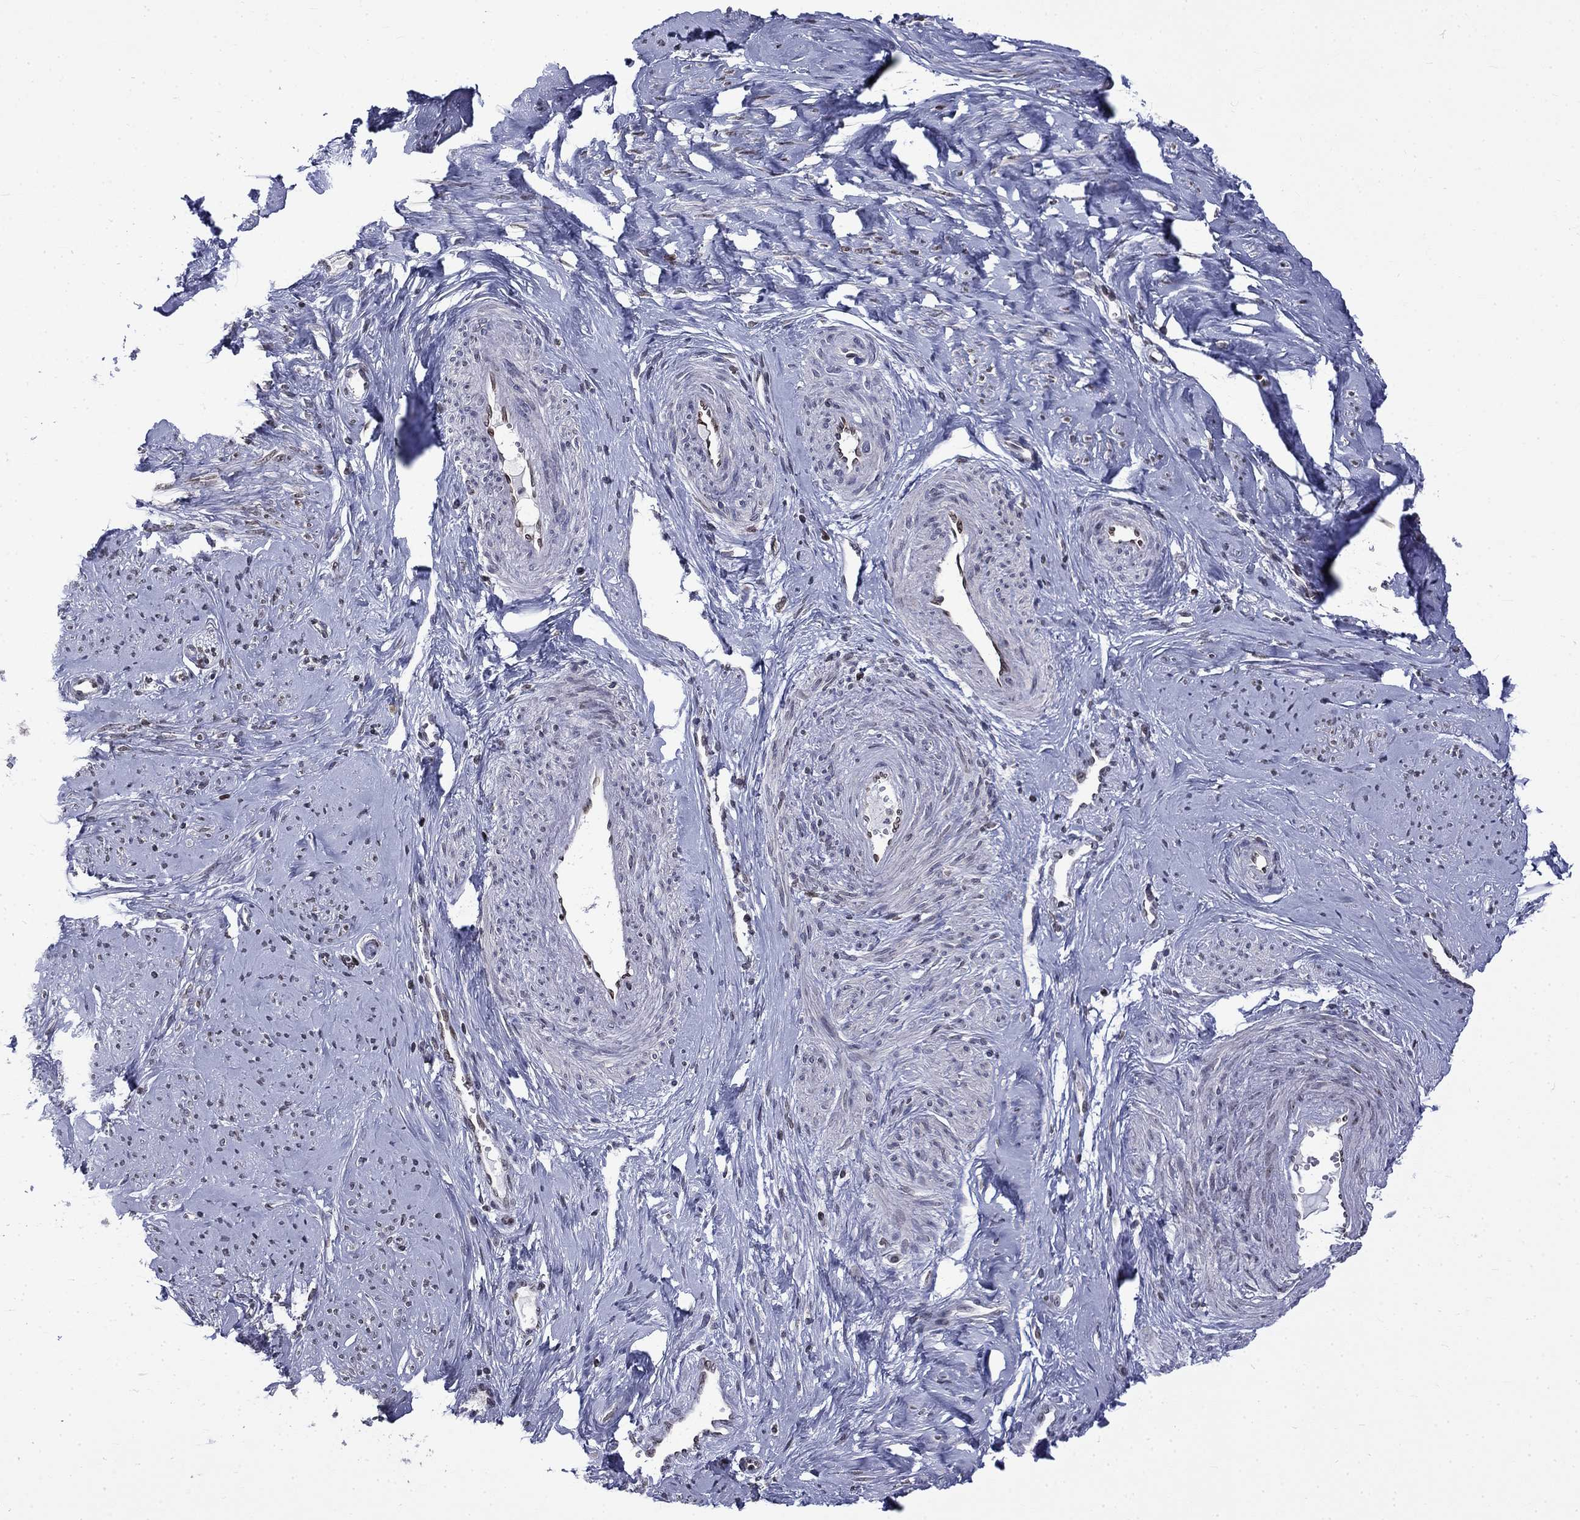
{"staining": {"intensity": "negative", "quantity": "none", "location": "none"}, "tissue": "smooth muscle", "cell_type": "Smooth muscle cells", "image_type": "normal", "snomed": [{"axis": "morphology", "description": "Normal tissue, NOS"}, {"axis": "topography", "description": "Smooth muscle"}], "caption": "Photomicrograph shows no significant protein expression in smooth muscle cells of normal smooth muscle. The staining was performed using DAB to visualize the protein expression in brown, while the nuclei were stained in blue with hematoxylin (Magnification: 20x).", "gene": "SLA", "patient": {"sex": "female", "age": 48}}